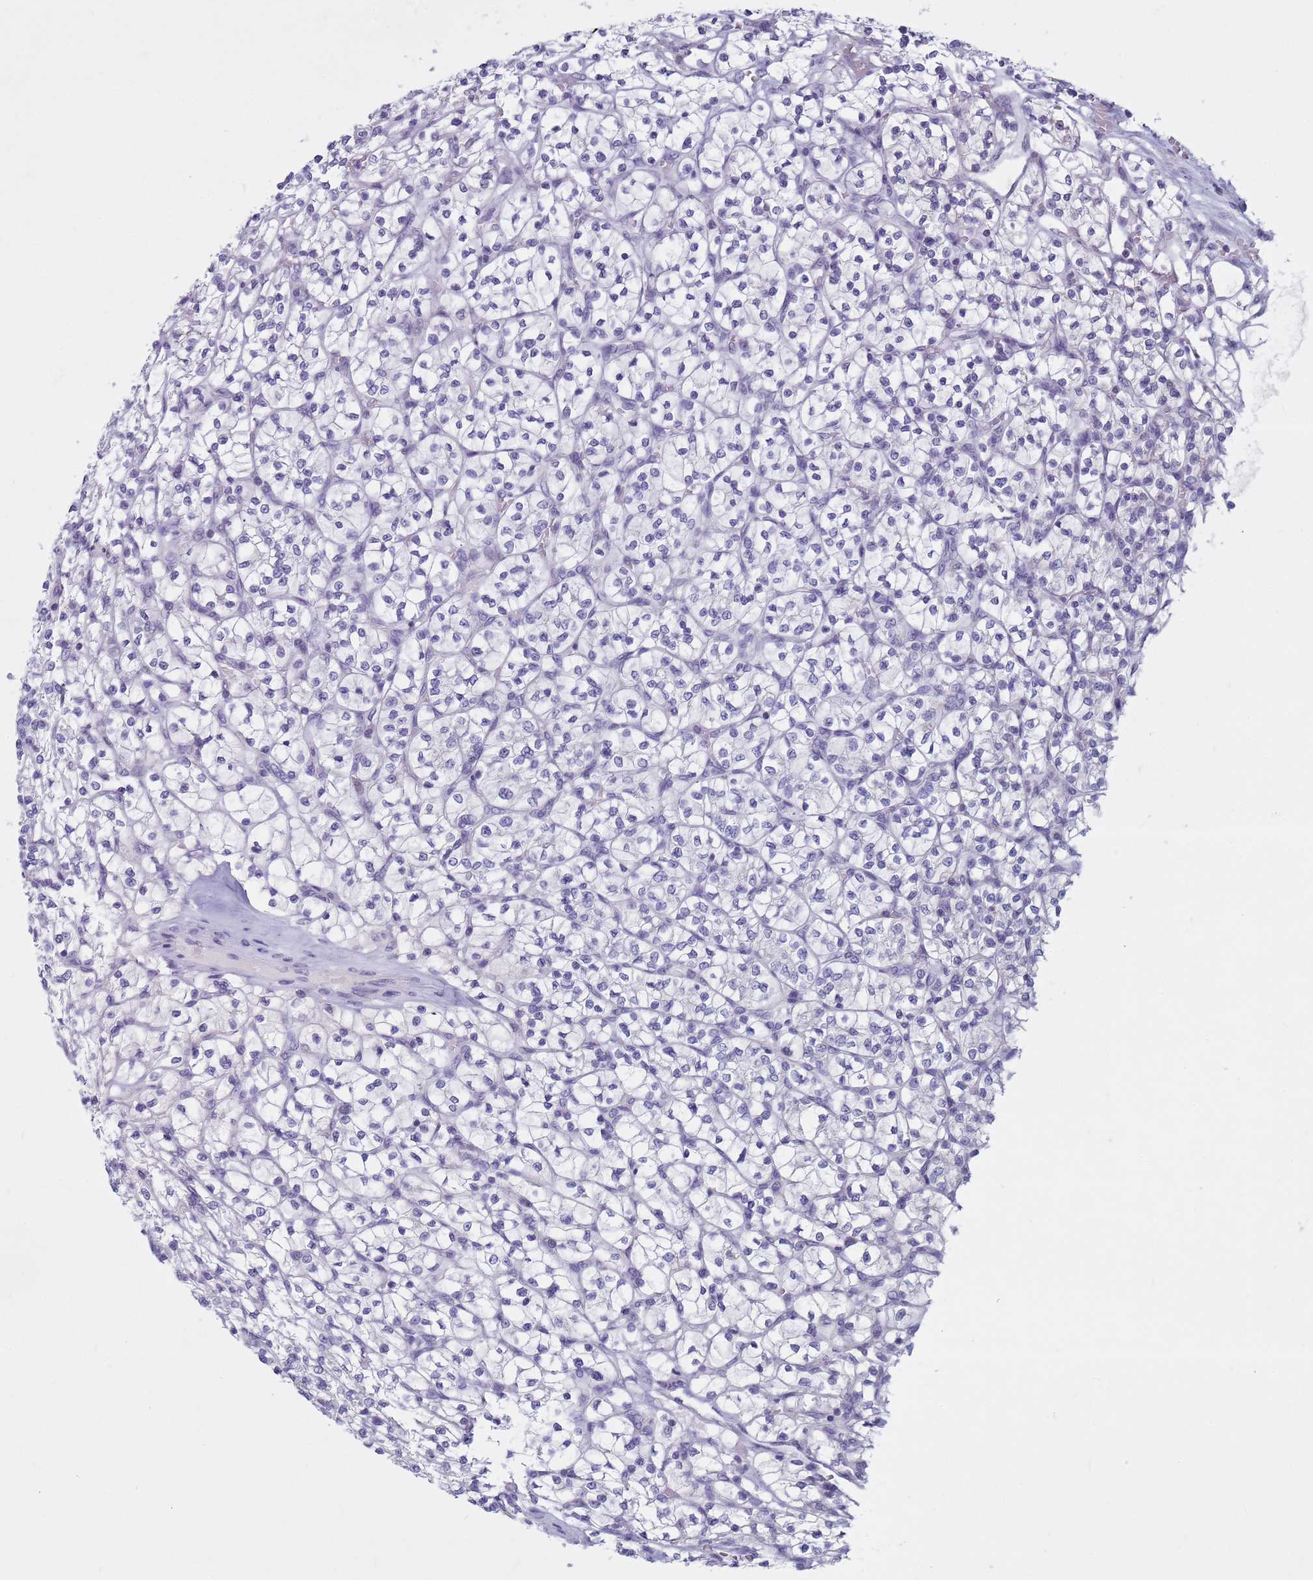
{"staining": {"intensity": "negative", "quantity": "none", "location": "none"}, "tissue": "renal cancer", "cell_type": "Tumor cells", "image_type": "cancer", "snomed": [{"axis": "morphology", "description": "Adenocarcinoma, NOS"}, {"axis": "topography", "description": "Kidney"}], "caption": "Renal cancer (adenocarcinoma) was stained to show a protein in brown. There is no significant positivity in tumor cells.", "gene": "CDK2AP2", "patient": {"sex": "female", "age": 64}}